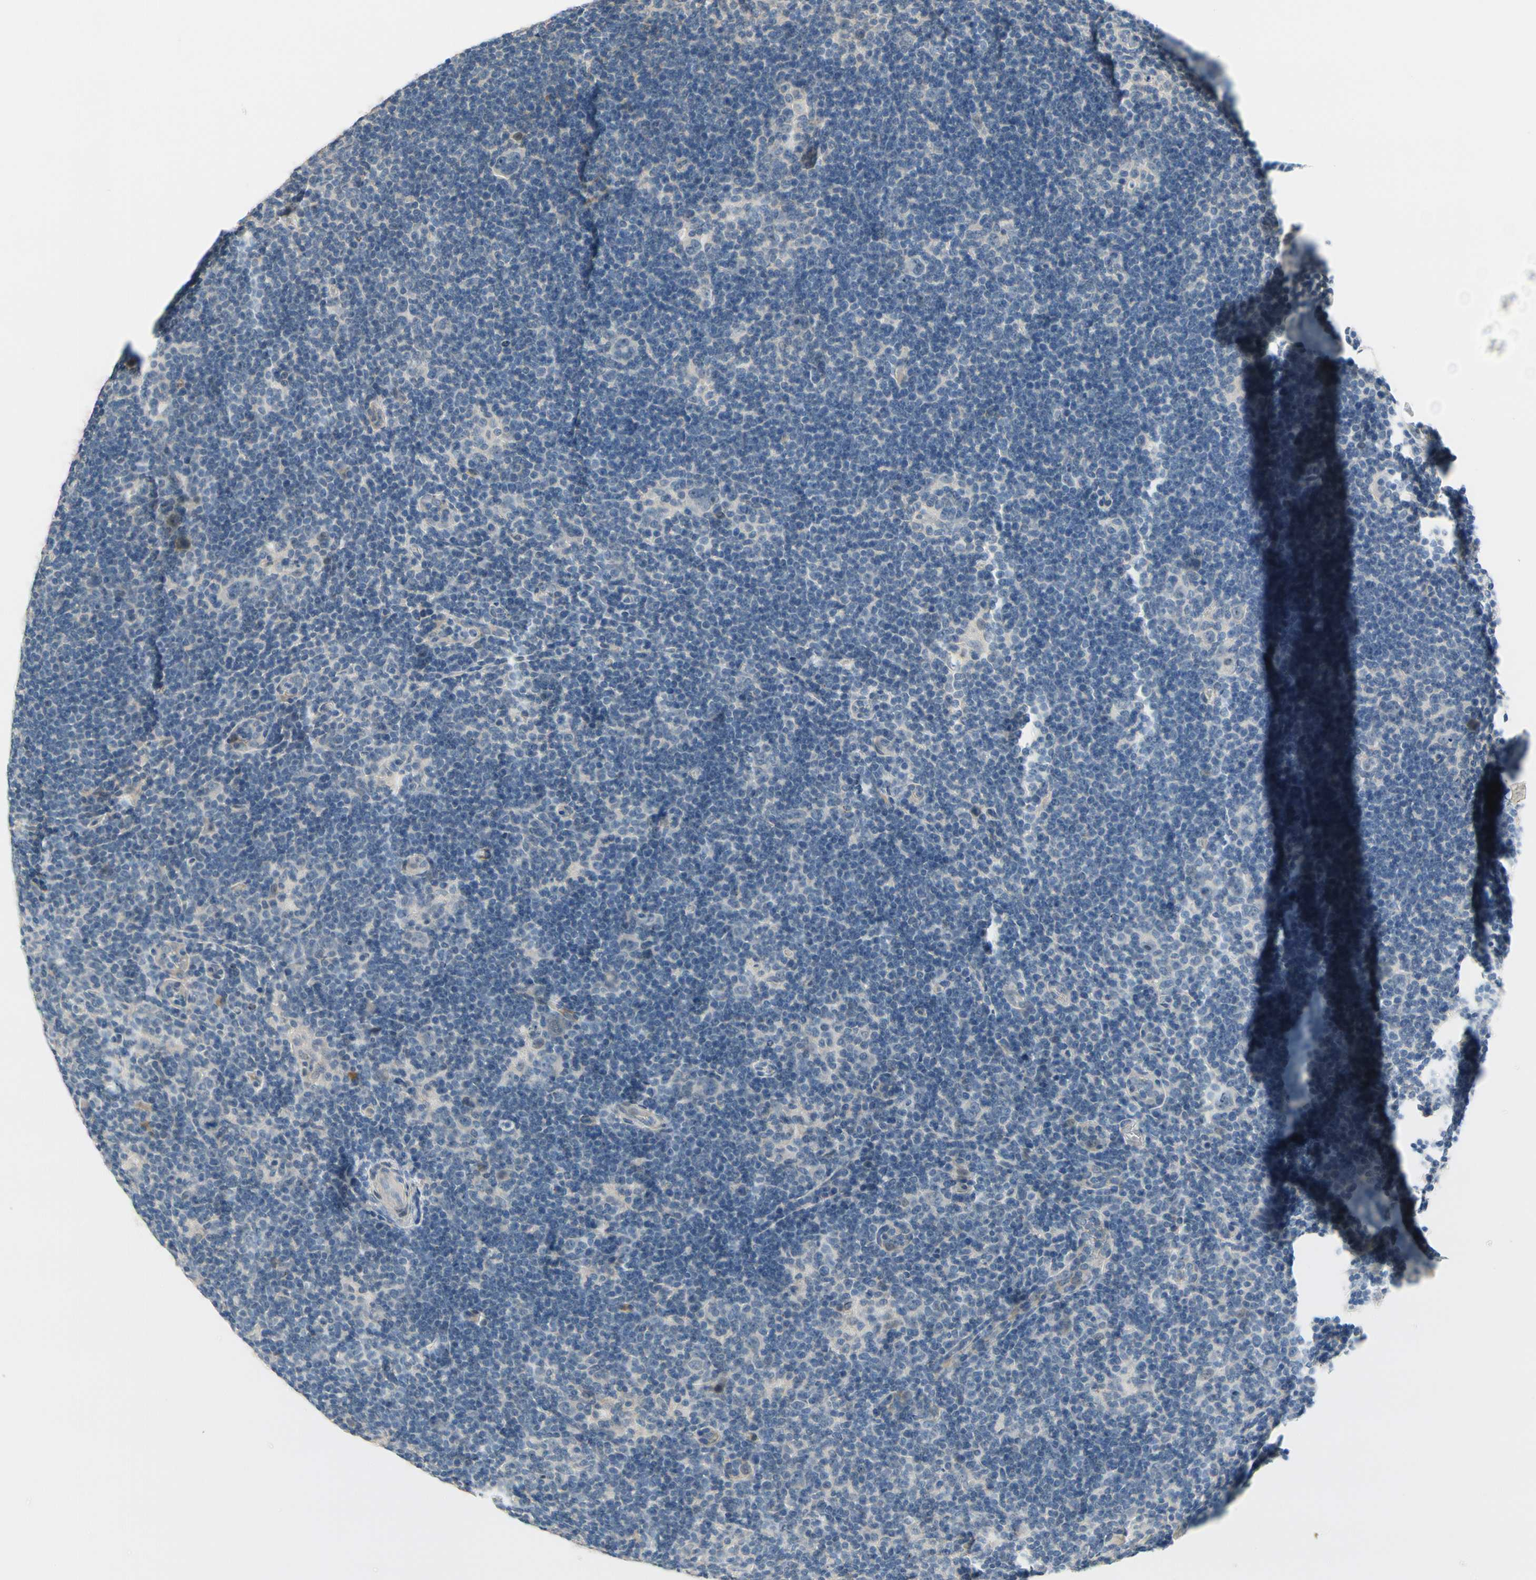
{"staining": {"intensity": "negative", "quantity": "none", "location": "none"}, "tissue": "lymphoma", "cell_type": "Tumor cells", "image_type": "cancer", "snomed": [{"axis": "morphology", "description": "Hodgkin's disease, NOS"}, {"axis": "topography", "description": "Lymph node"}], "caption": "Hodgkin's disease was stained to show a protein in brown. There is no significant staining in tumor cells. (Immunohistochemistry, brightfield microscopy, high magnification).", "gene": "SLC27A6", "patient": {"sex": "female", "age": 57}}